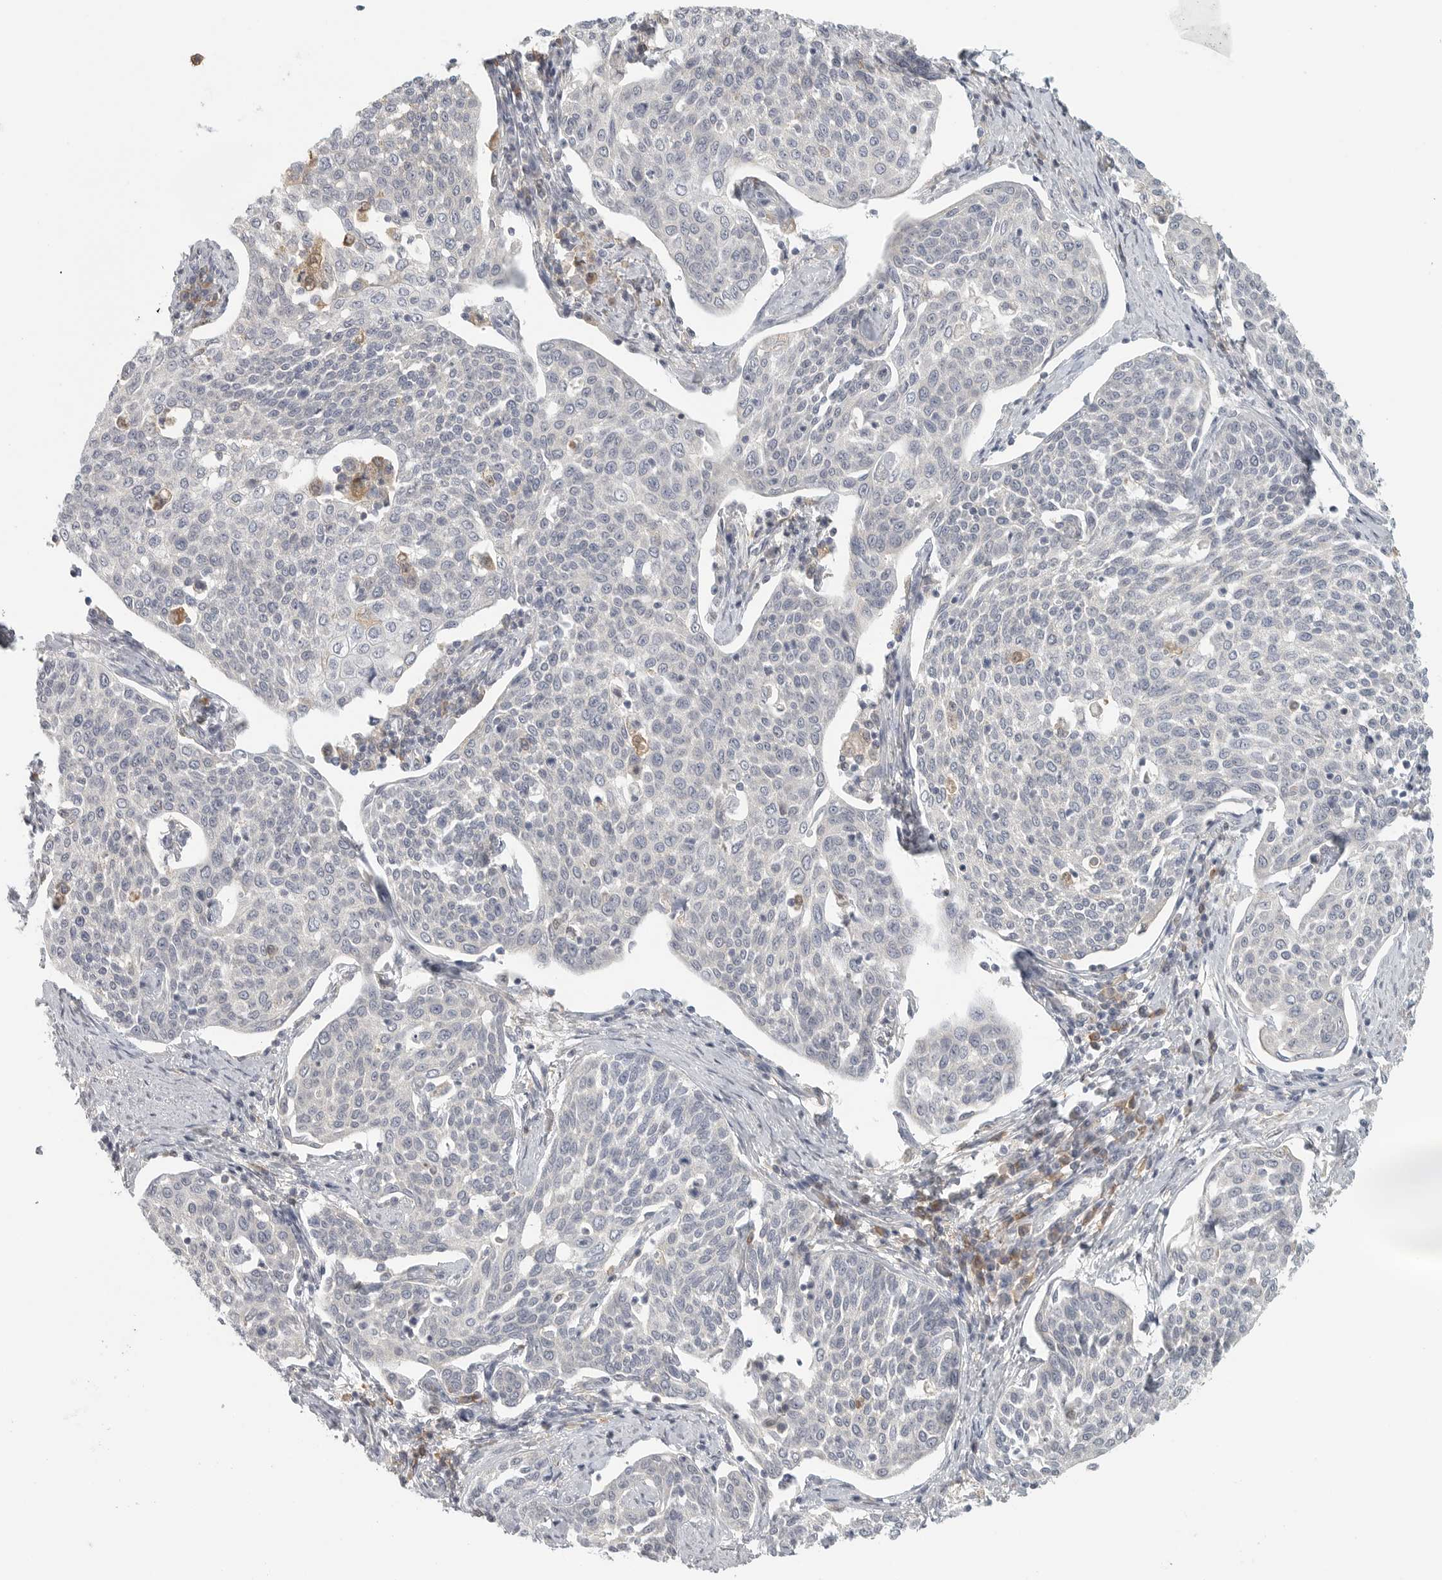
{"staining": {"intensity": "negative", "quantity": "none", "location": "none"}, "tissue": "cervical cancer", "cell_type": "Tumor cells", "image_type": "cancer", "snomed": [{"axis": "morphology", "description": "Squamous cell carcinoma, NOS"}, {"axis": "topography", "description": "Cervix"}], "caption": "This is a micrograph of immunohistochemistry (IHC) staining of squamous cell carcinoma (cervical), which shows no staining in tumor cells.", "gene": "SLC25A36", "patient": {"sex": "female", "age": 34}}